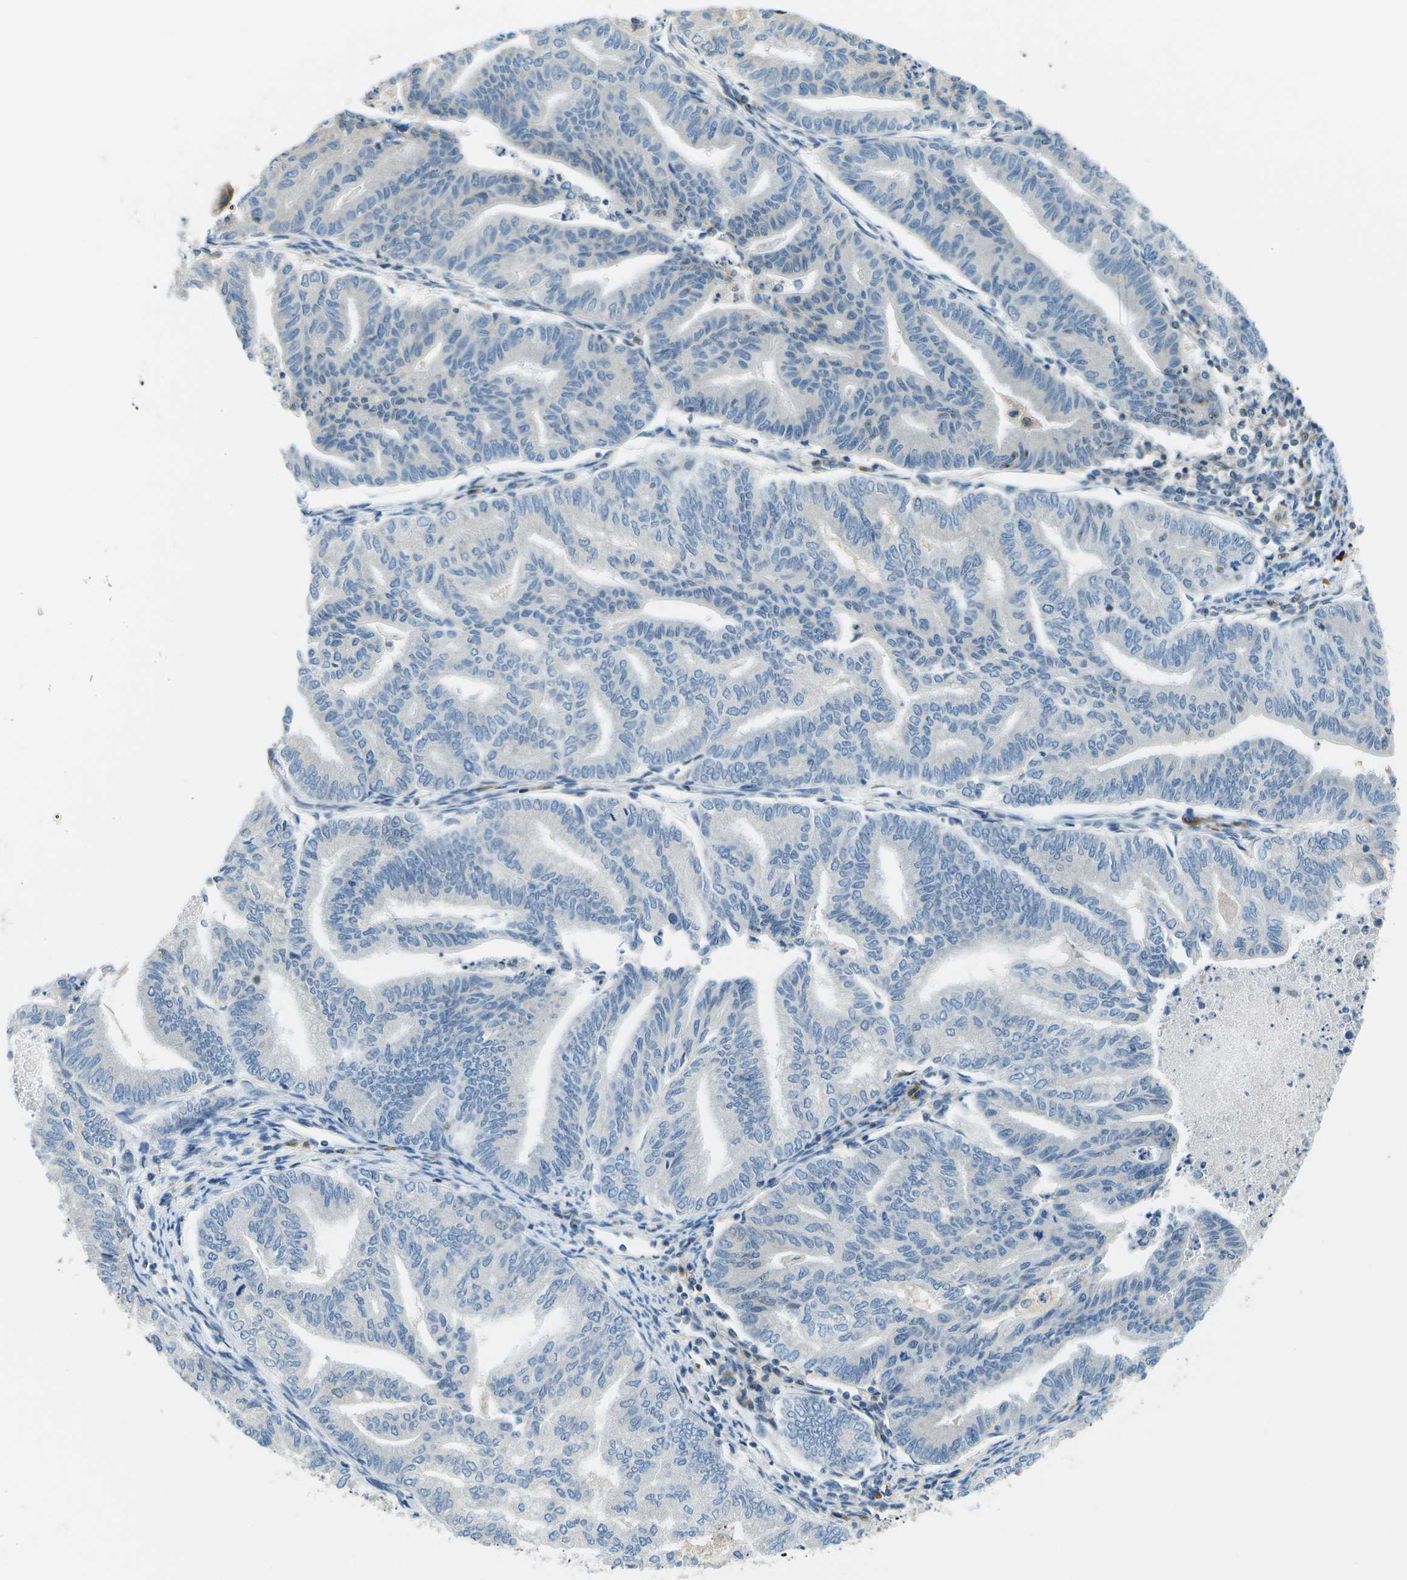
{"staining": {"intensity": "negative", "quantity": "none", "location": "none"}, "tissue": "endometrial cancer", "cell_type": "Tumor cells", "image_type": "cancer", "snomed": [{"axis": "morphology", "description": "Adenocarcinoma, NOS"}, {"axis": "topography", "description": "Endometrium"}], "caption": "A high-resolution histopathology image shows IHC staining of endometrial cancer, which demonstrates no significant positivity in tumor cells. (Stains: DAB immunohistochemistry (IHC) with hematoxylin counter stain, Microscopy: brightfield microscopy at high magnification).", "gene": "PTGIS", "patient": {"sex": "female", "age": 79}}